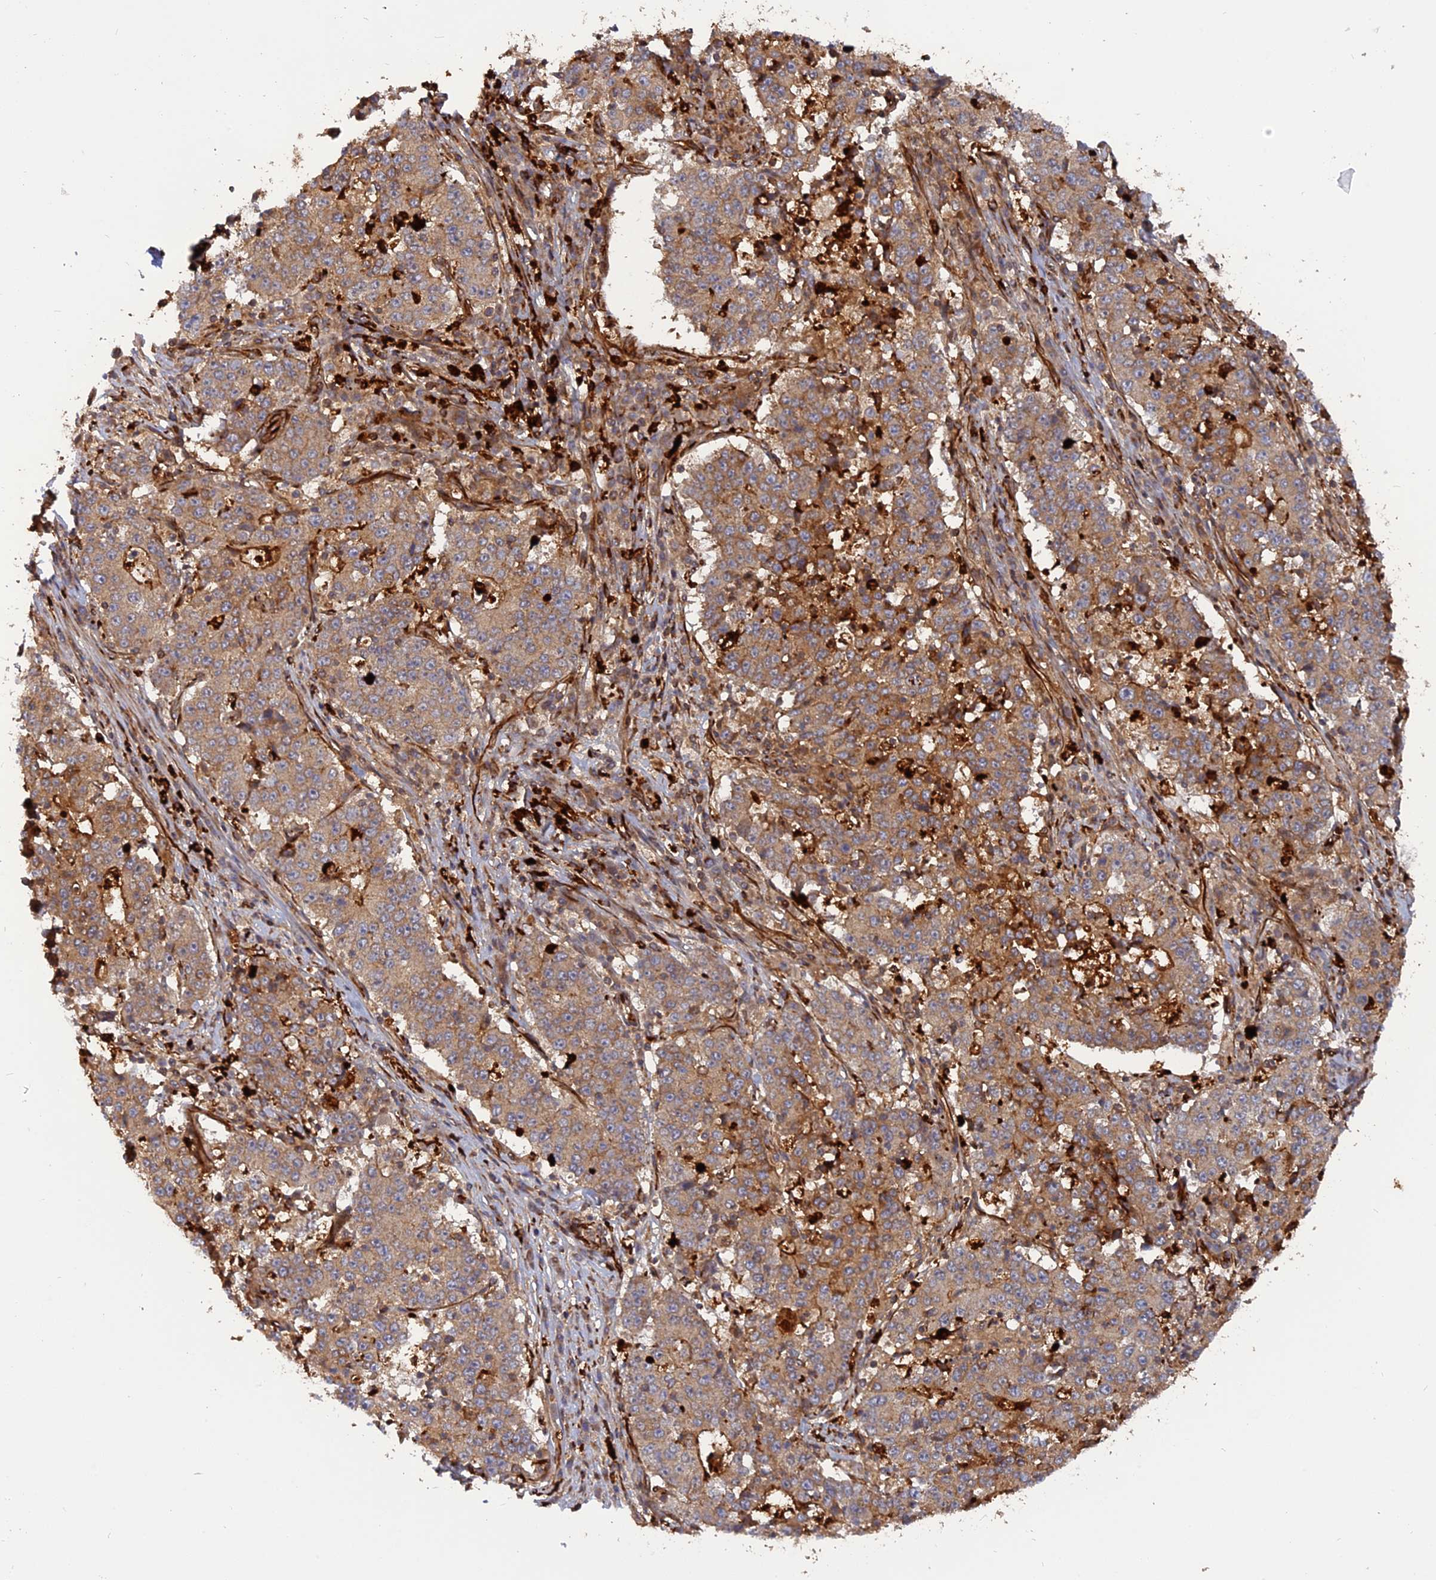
{"staining": {"intensity": "moderate", "quantity": ">75%", "location": "cytoplasmic/membranous"}, "tissue": "stomach cancer", "cell_type": "Tumor cells", "image_type": "cancer", "snomed": [{"axis": "morphology", "description": "Adenocarcinoma, NOS"}, {"axis": "topography", "description": "Stomach"}], "caption": "Immunohistochemical staining of stomach adenocarcinoma shows medium levels of moderate cytoplasmic/membranous protein expression in approximately >75% of tumor cells.", "gene": "PHLDB3", "patient": {"sex": "male", "age": 59}}